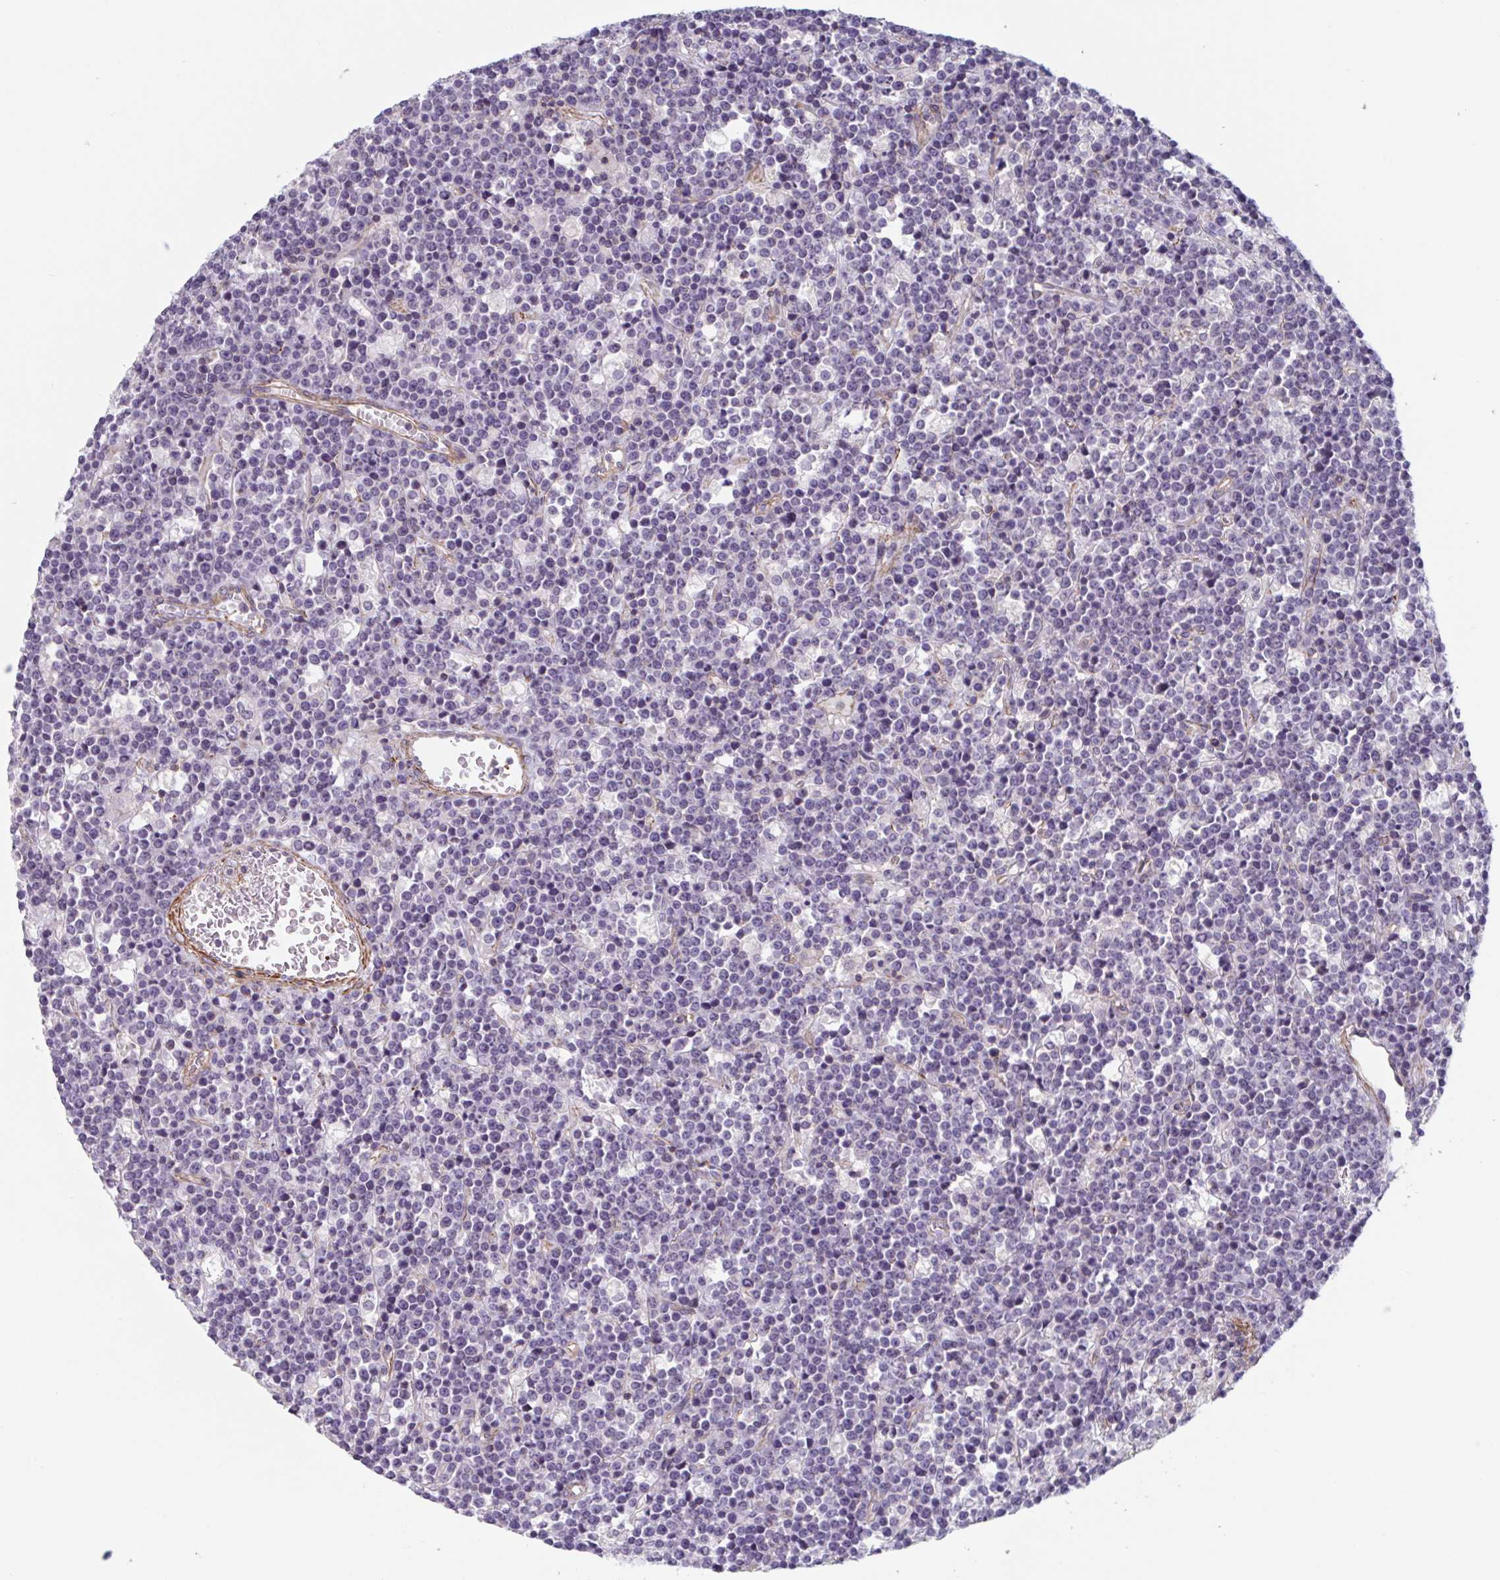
{"staining": {"intensity": "negative", "quantity": "none", "location": "none"}, "tissue": "lymphoma", "cell_type": "Tumor cells", "image_type": "cancer", "snomed": [{"axis": "morphology", "description": "Malignant lymphoma, non-Hodgkin's type, High grade"}, {"axis": "topography", "description": "Ovary"}], "caption": "High-grade malignant lymphoma, non-Hodgkin's type stained for a protein using IHC displays no positivity tumor cells.", "gene": "SHISA7", "patient": {"sex": "female", "age": 56}}